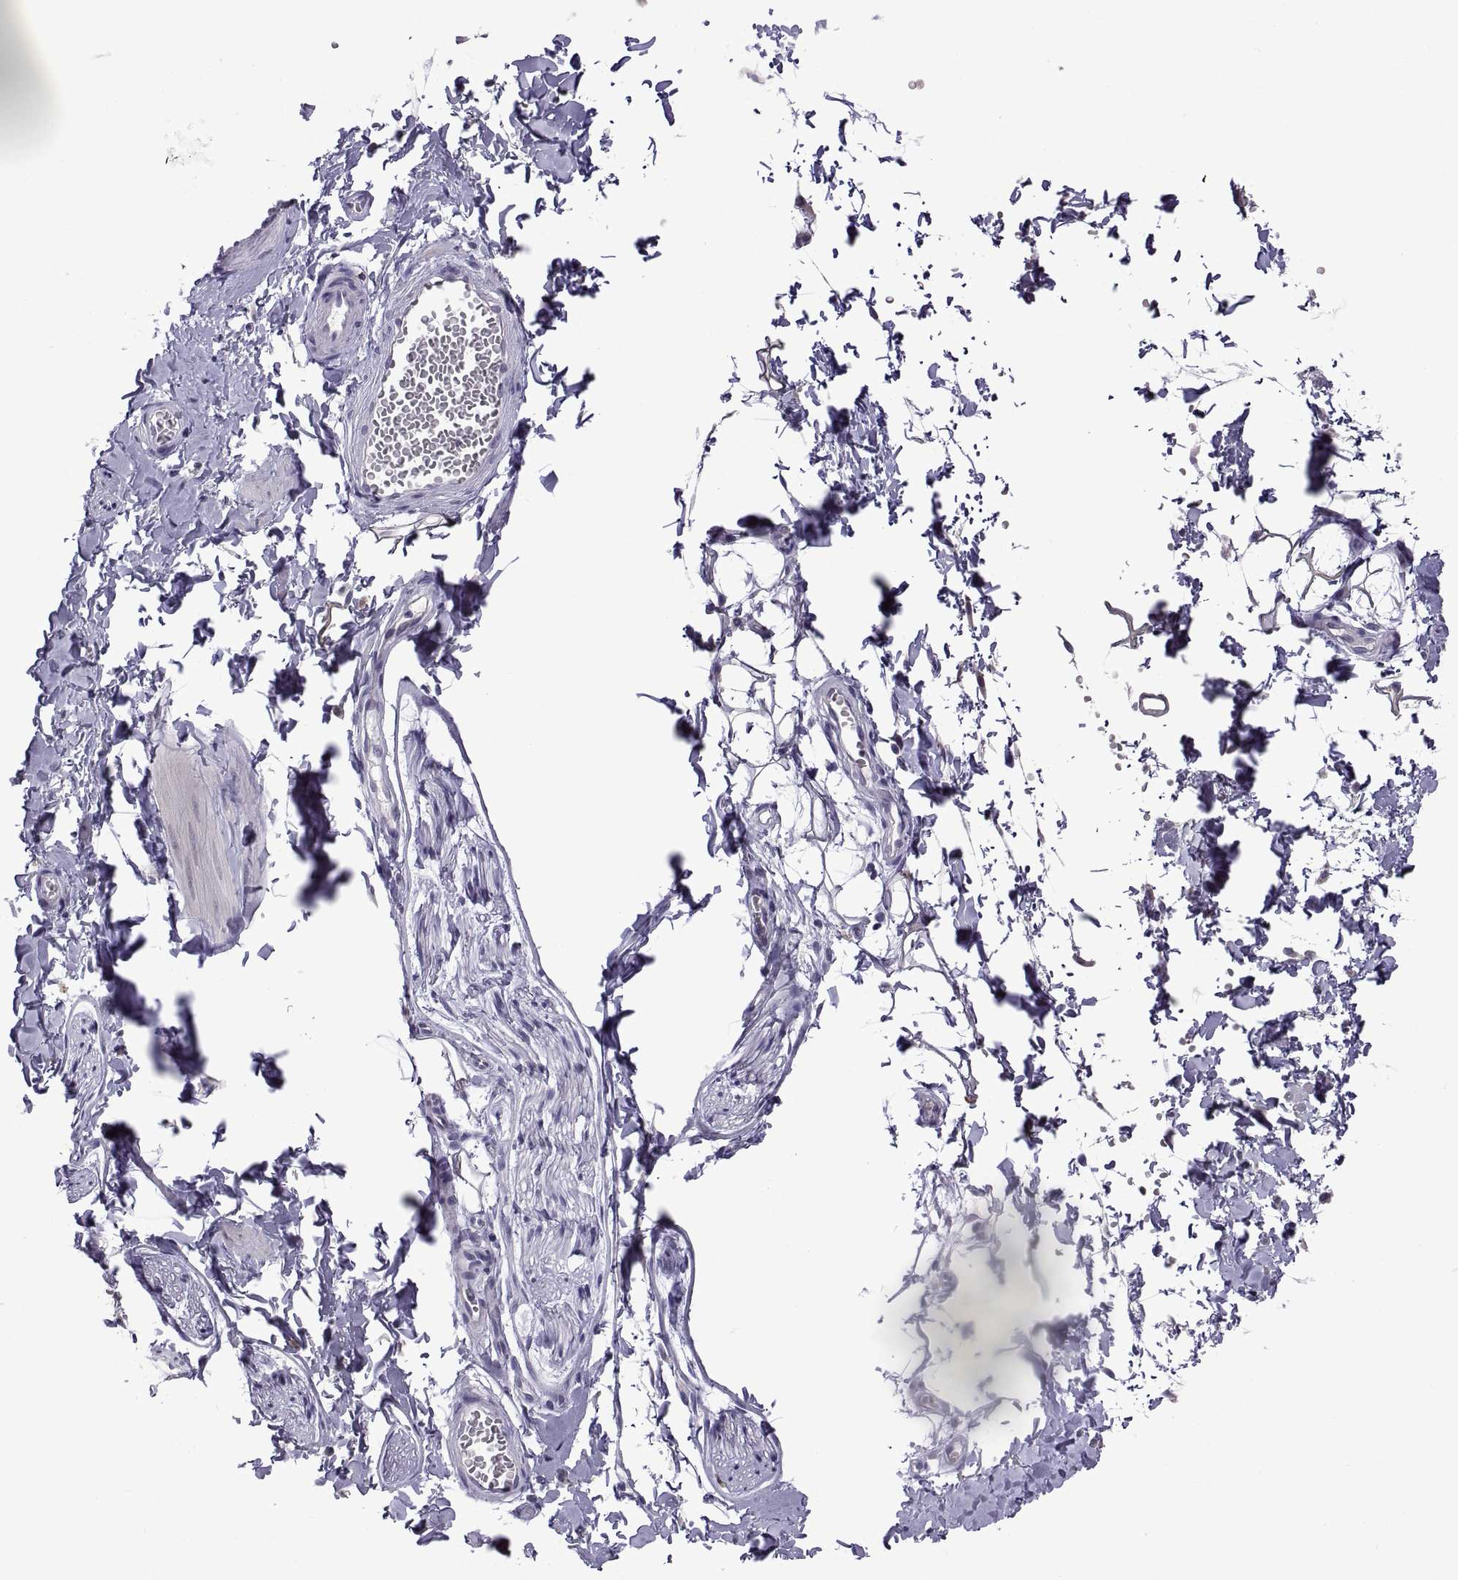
{"staining": {"intensity": "negative", "quantity": "none", "location": "none"}, "tissue": "adipose tissue", "cell_type": "Adipocytes", "image_type": "normal", "snomed": [{"axis": "morphology", "description": "Normal tissue, NOS"}, {"axis": "topography", "description": "Smooth muscle"}, {"axis": "topography", "description": "Peripheral nerve tissue"}], "caption": "Image shows no significant protein positivity in adipocytes of normal adipose tissue. (DAB (3,3'-diaminobenzidine) immunohistochemistry (IHC), high magnification).", "gene": "MAGEB18", "patient": {"sex": "male", "age": 22}}